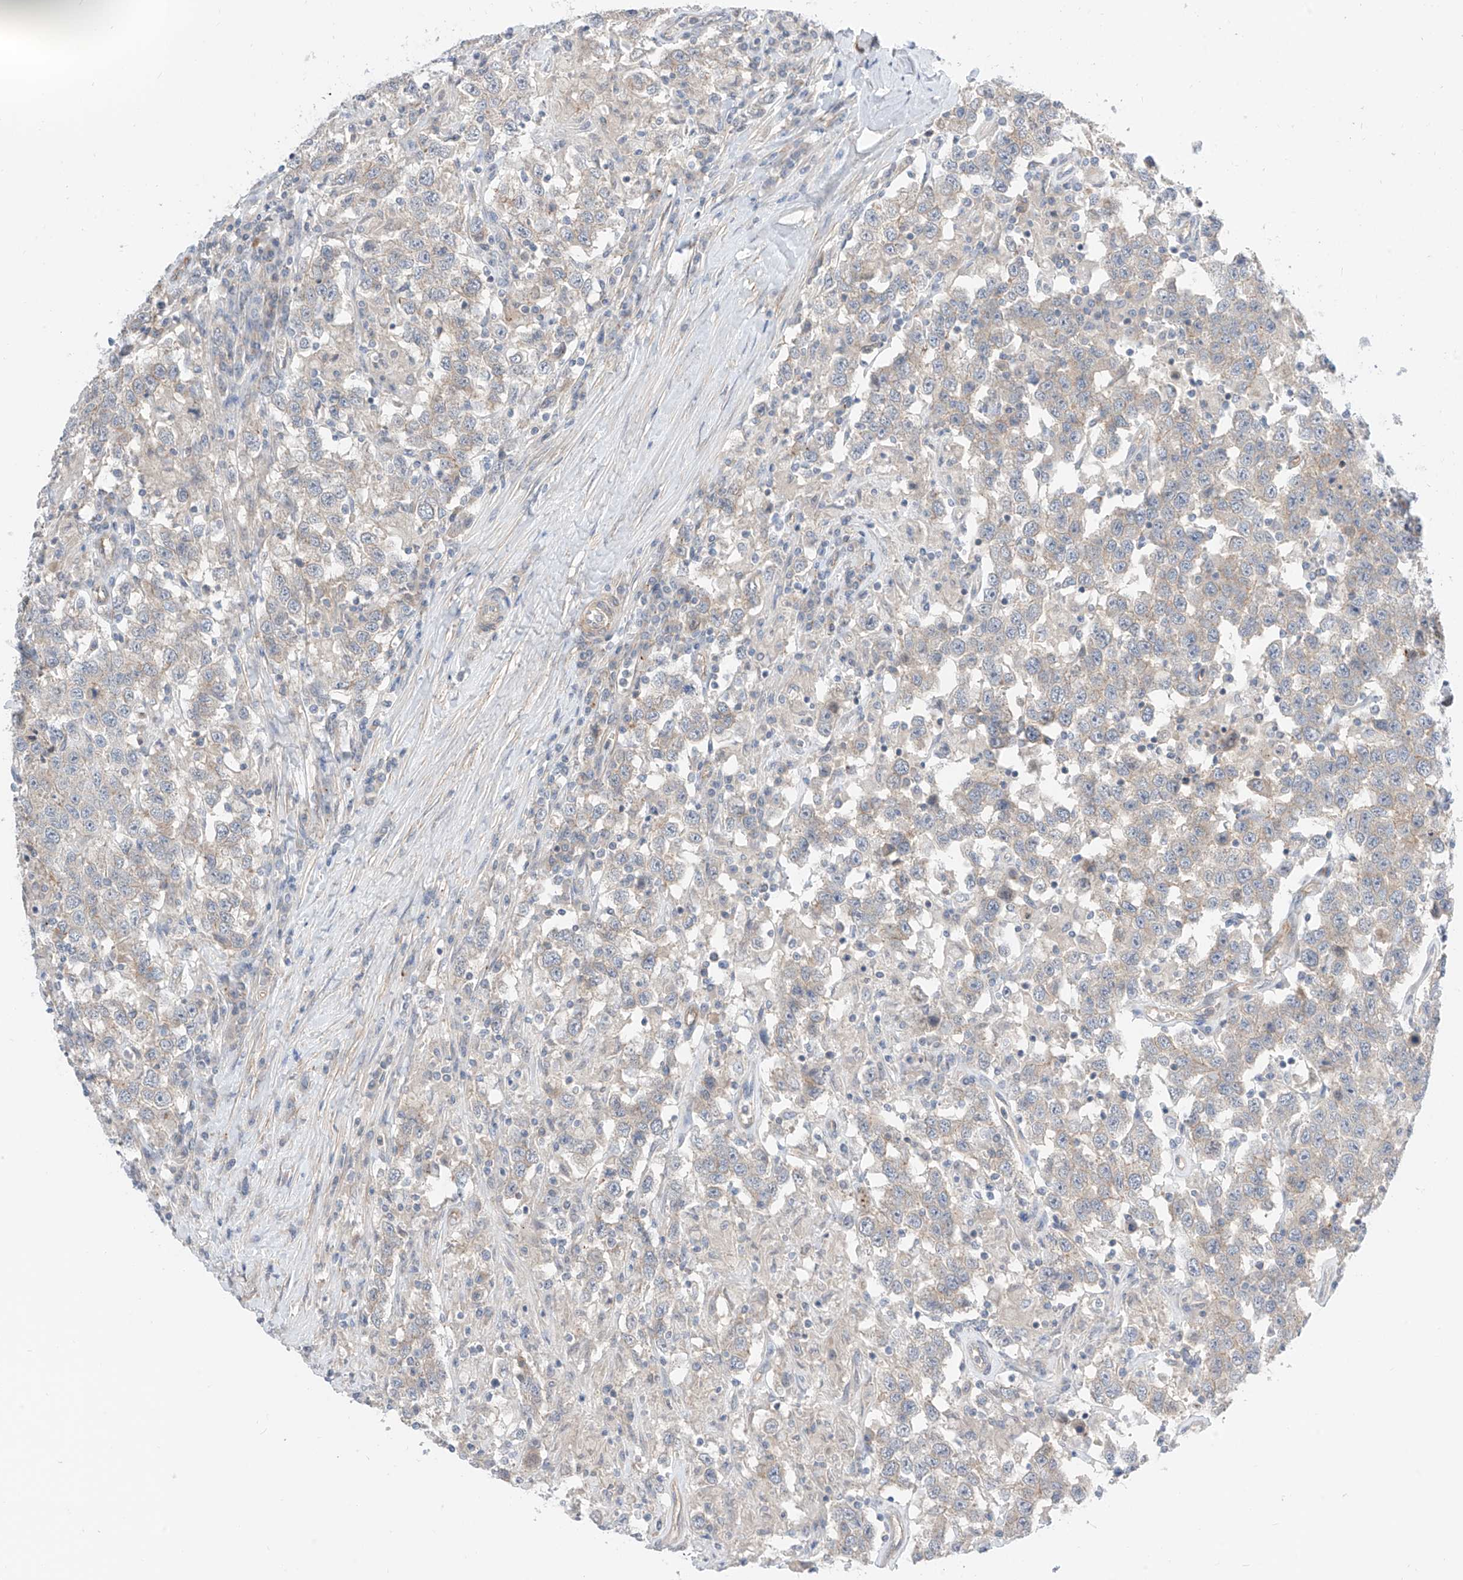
{"staining": {"intensity": "negative", "quantity": "none", "location": "none"}, "tissue": "testis cancer", "cell_type": "Tumor cells", "image_type": "cancer", "snomed": [{"axis": "morphology", "description": "Seminoma, NOS"}, {"axis": "topography", "description": "Testis"}], "caption": "Immunohistochemistry micrograph of neoplastic tissue: seminoma (testis) stained with DAB (3,3'-diaminobenzidine) demonstrates no significant protein positivity in tumor cells.", "gene": "ABLIM2", "patient": {"sex": "male", "age": 41}}